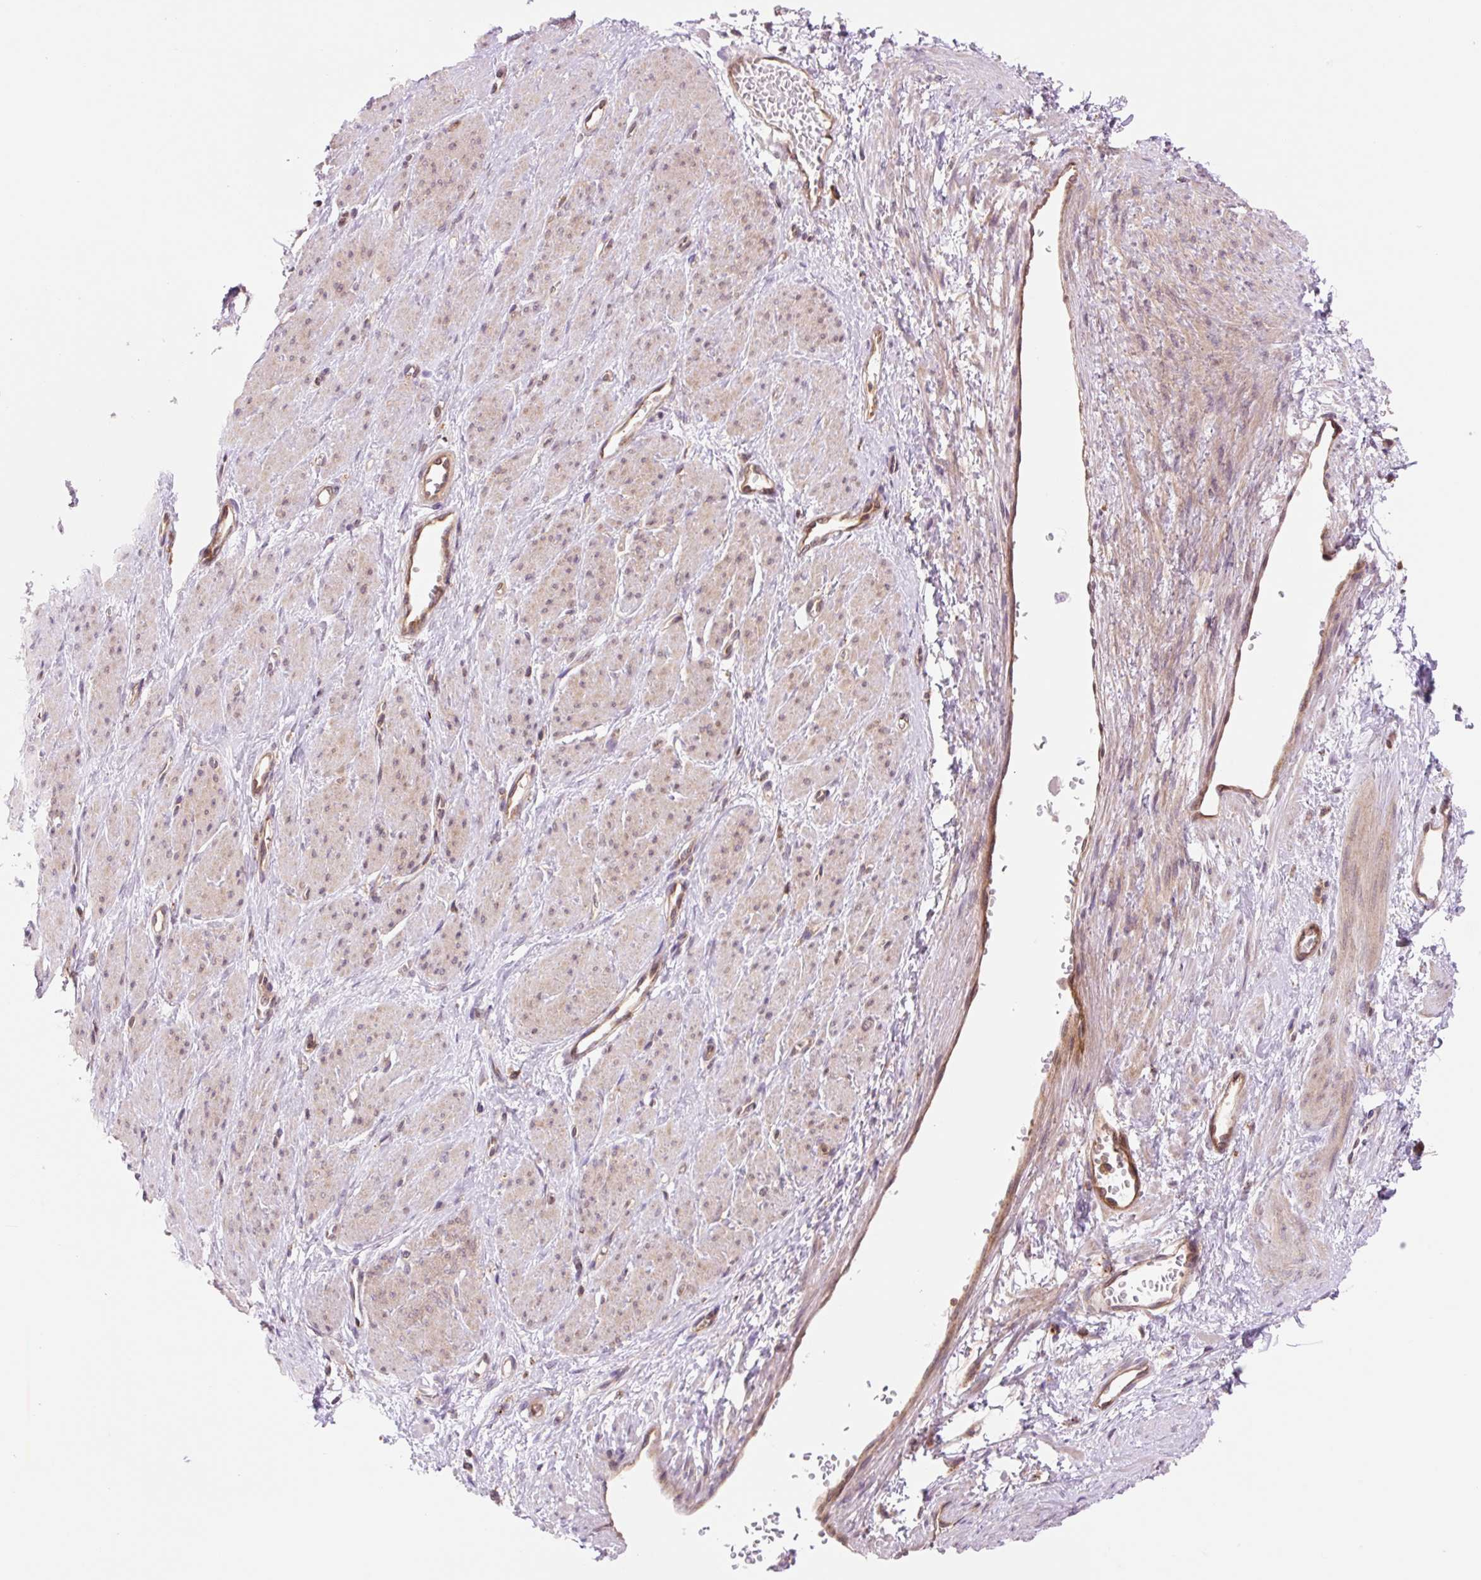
{"staining": {"intensity": "weak", "quantity": "25%-75%", "location": "cytoplasmic/membranous"}, "tissue": "smooth muscle", "cell_type": "Smooth muscle cells", "image_type": "normal", "snomed": [{"axis": "morphology", "description": "Normal tissue, NOS"}, {"axis": "topography", "description": "Smooth muscle"}, {"axis": "topography", "description": "Uterus"}], "caption": "Approximately 25%-75% of smooth muscle cells in normal human smooth muscle show weak cytoplasmic/membranous protein staining as visualized by brown immunohistochemical staining.", "gene": "VPS4A", "patient": {"sex": "female", "age": 39}}